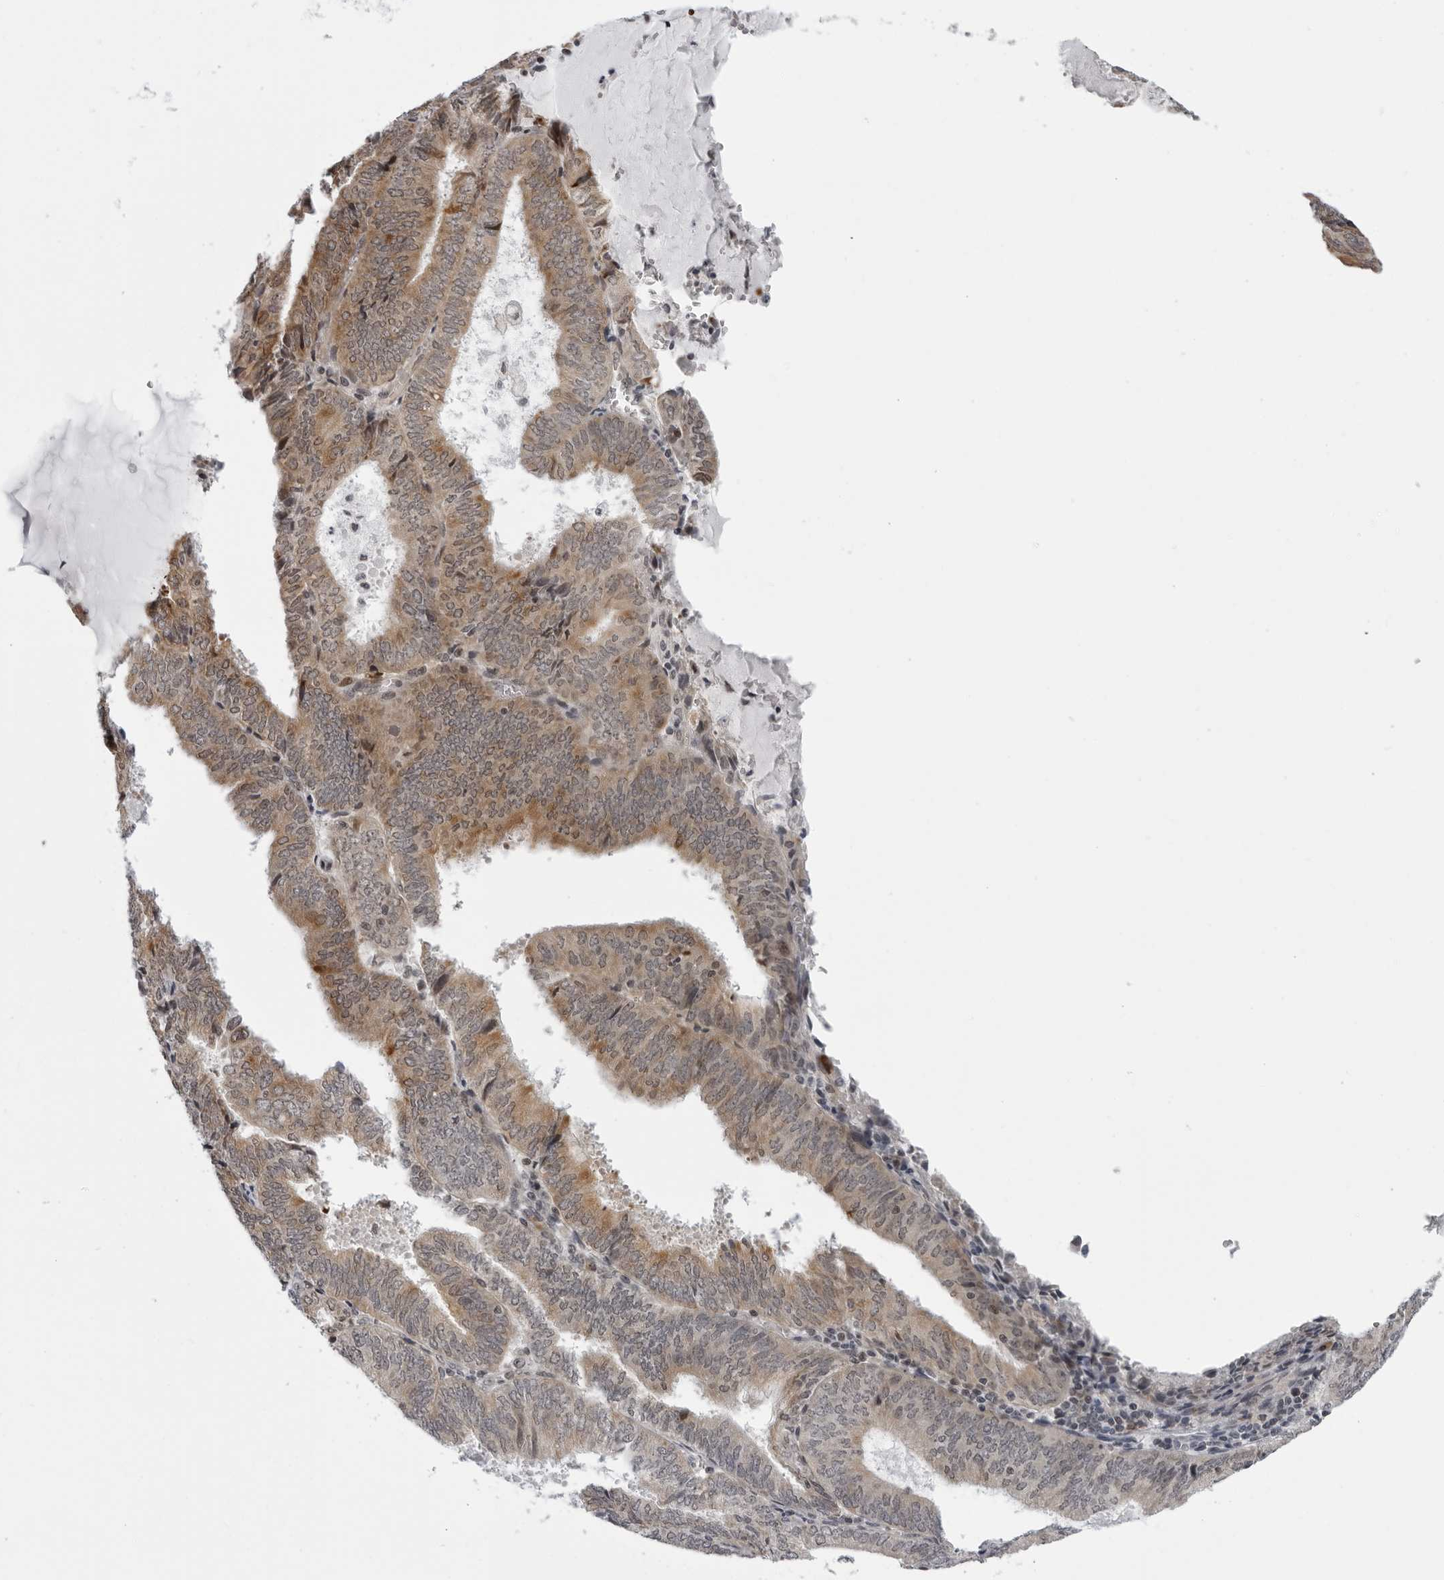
{"staining": {"intensity": "moderate", "quantity": ">75%", "location": "cytoplasmic/membranous"}, "tissue": "endometrial cancer", "cell_type": "Tumor cells", "image_type": "cancer", "snomed": [{"axis": "morphology", "description": "Adenocarcinoma, NOS"}, {"axis": "topography", "description": "Endometrium"}], "caption": "Endometrial adenocarcinoma stained for a protein (brown) exhibits moderate cytoplasmic/membranous positive staining in about >75% of tumor cells.", "gene": "GCSAML", "patient": {"sex": "female", "age": 81}}